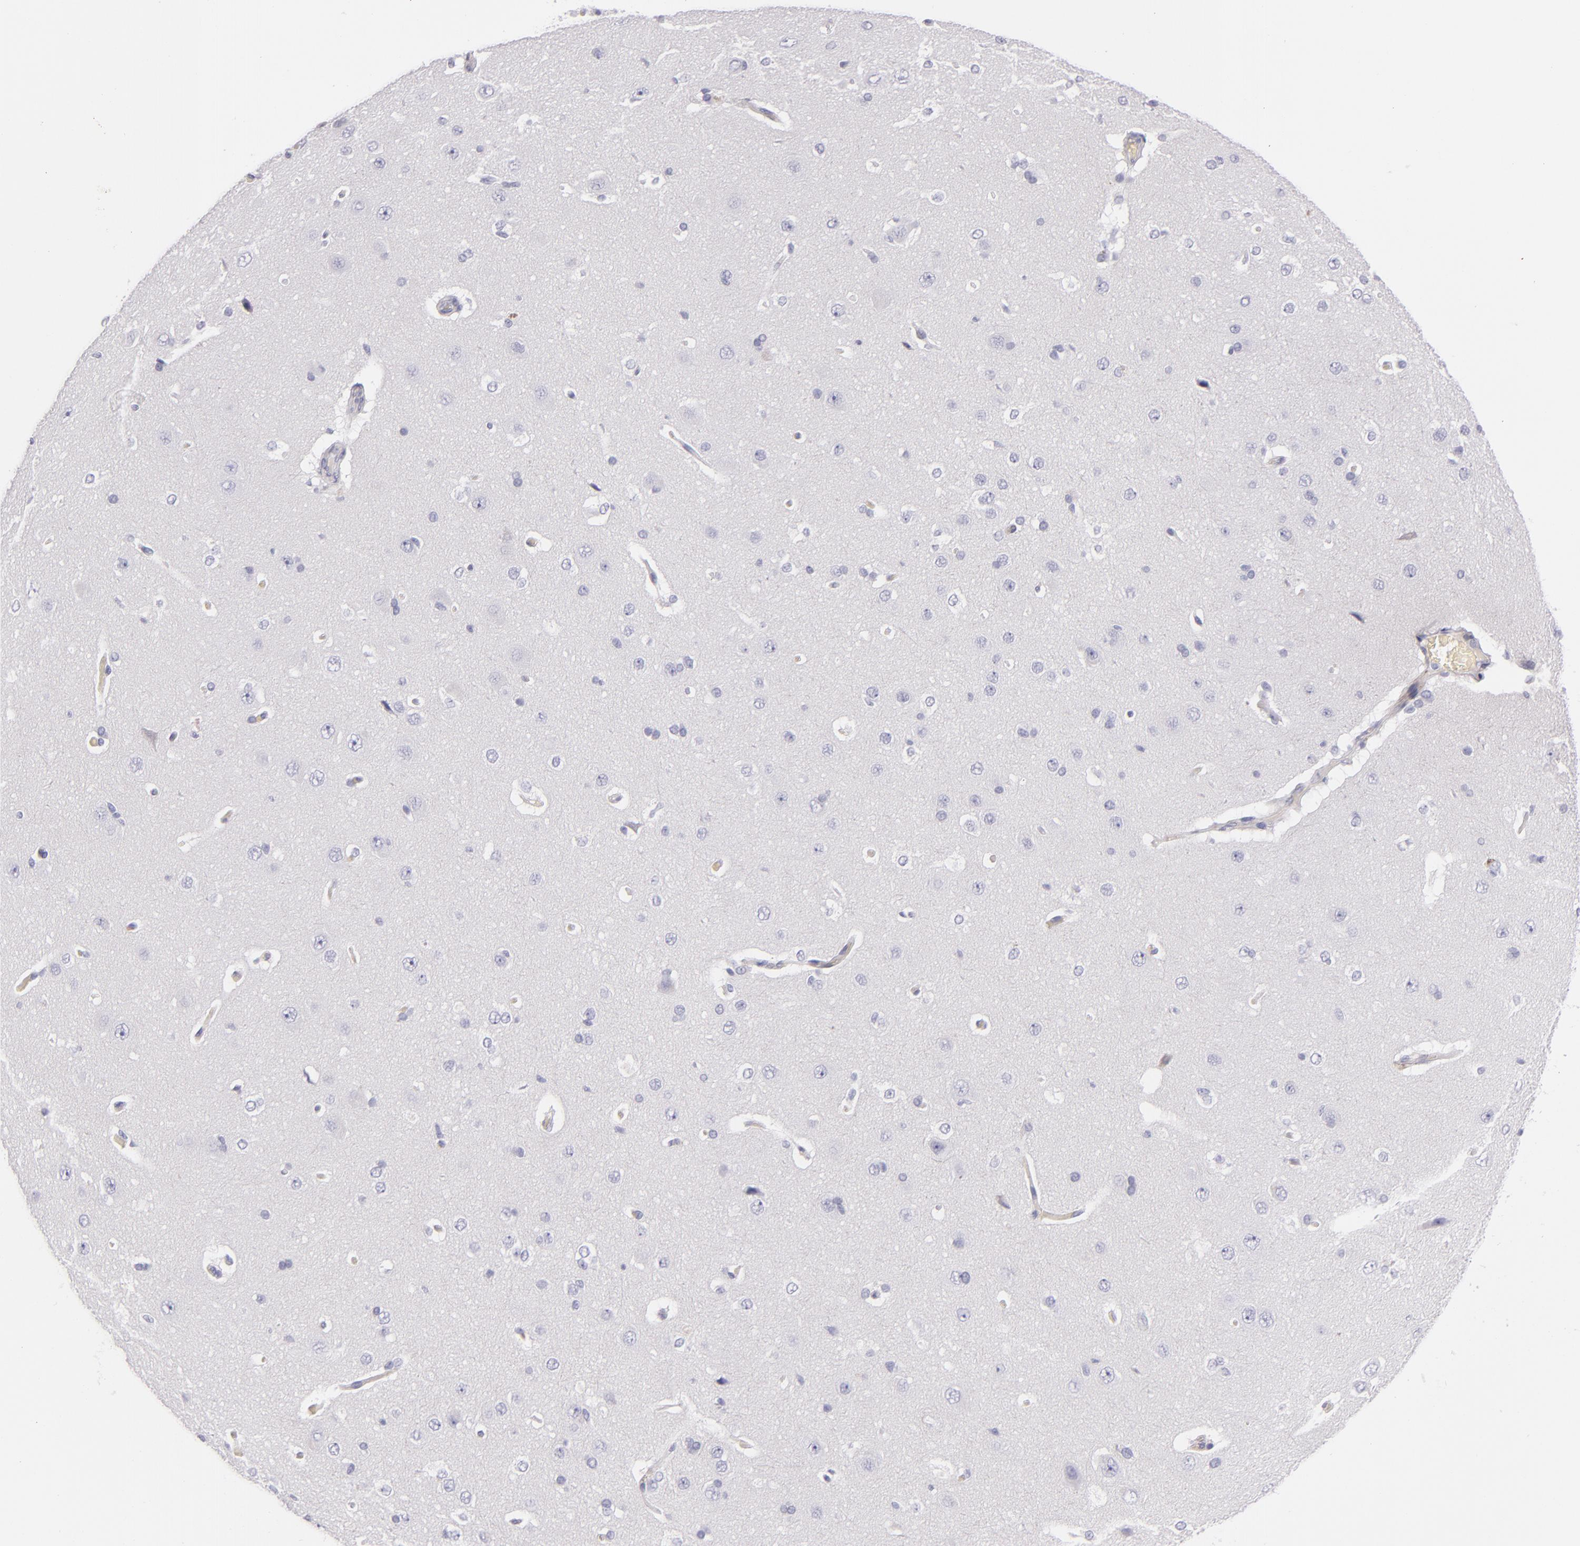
{"staining": {"intensity": "negative", "quantity": "none", "location": "none"}, "tissue": "cerebral cortex", "cell_type": "Endothelial cells", "image_type": "normal", "snomed": [{"axis": "morphology", "description": "Normal tissue, NOS"}, {"axis": "topography", "description": "Cerebral cortex"}], "caption": "IHC histopathology image of unremarkable cerebral cortex stained for a protein (brown), which reveals no staining in endothelial cells. (DAB immunohistochemistry with hematoxylin counter stain).", "gene": "TPSD1", "patient": {"sex": "female", "age": 45}}